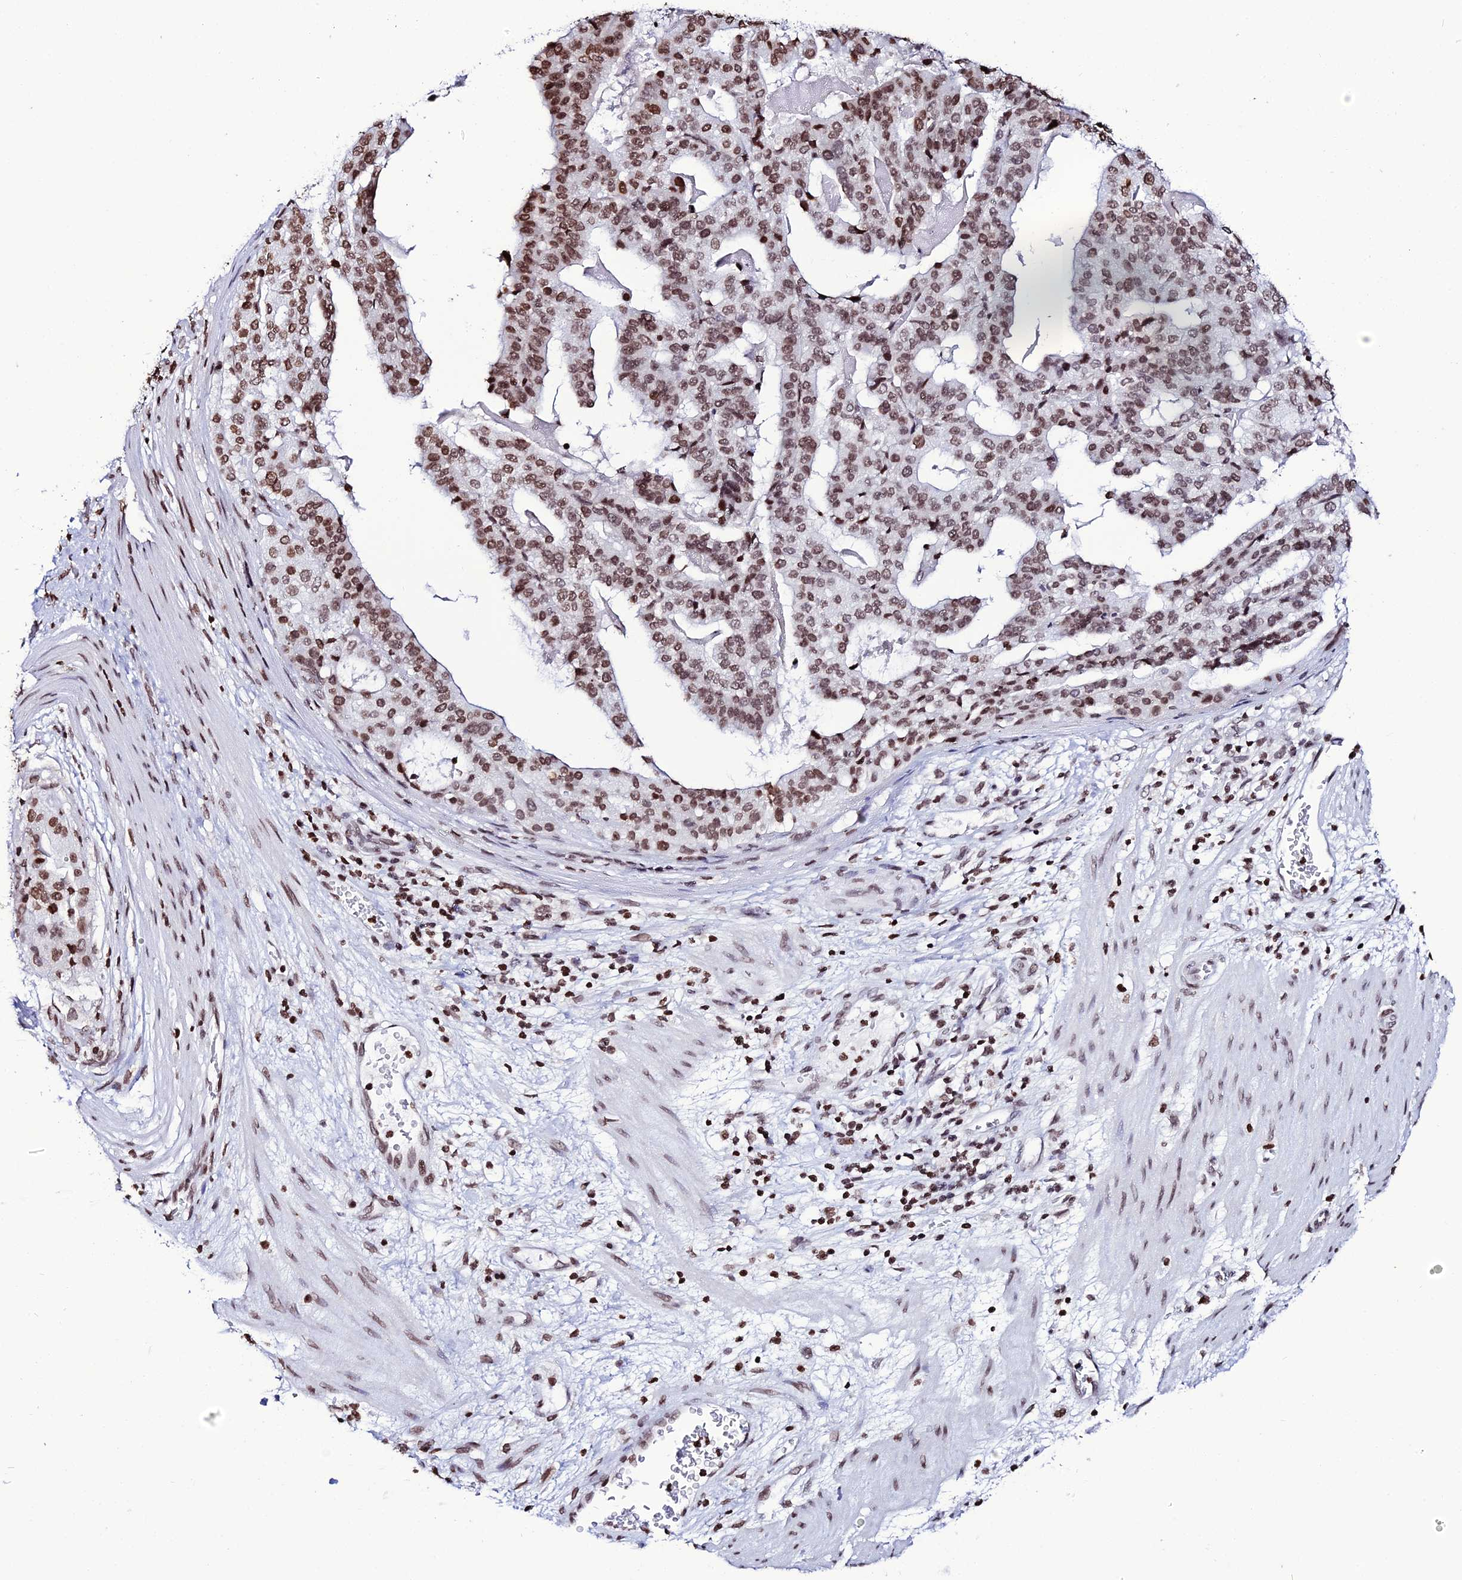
{"staining": {"intensity": "moderate", "quantity": ">75%", "location": "nuclear"}, "tissue": "stomach cancer", "cell_type": "Tumor cells", "image_type": "cancer", "snomed": [{"axis": "morphology", "description": "Adenocarcinoma, NOS"}, {"axis": "topography", "description": "Stomach"}], "caption": "Tumor cells exhibit moderate nuclear expression in approximately >75% of cells in stomach cancer.", "gene": "MACROH2A2", "patient": {"sex": "male", "age": 48}}